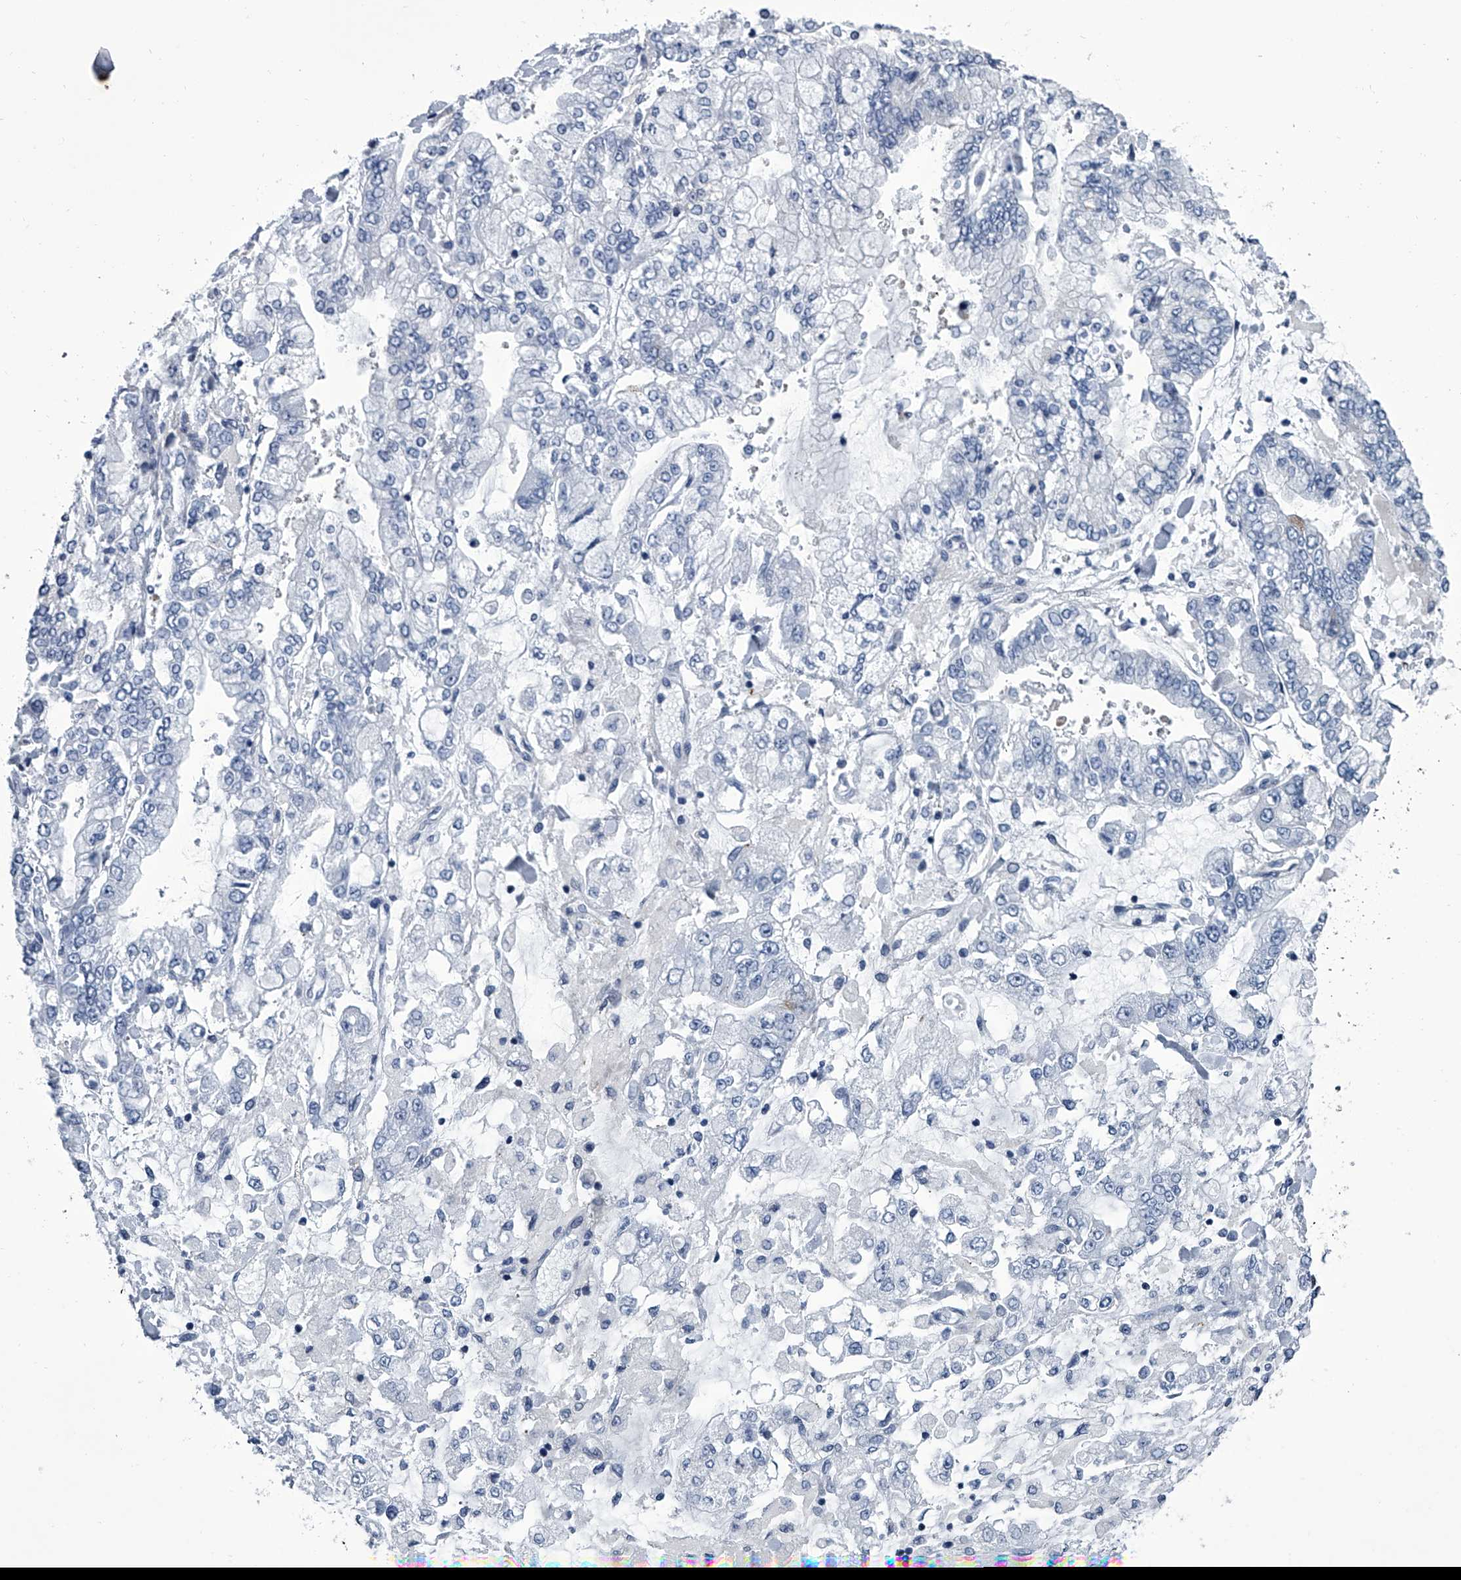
{"staining": {"intensity": "negative", "quantity": "none", "location": "none"}, "tissue": "stomach cancer", "cell_type": "Tumor cells", "image_type": "cancer", "snomed": [{"axis": "morphology", "description": "Normal tissue, NOS"}, {"axis": "morphology", "description": "Adenocarcinoma, NOS"}, {"axis": "topography", "description": "Stomach, upper"}, {"axis": "topography", "description": "Stomach"}], "caption": "An immunohistochemistry micrograph of stomach cancer is shown. There is no staining in tumor cells of stomach cancer.", "gene": "PPP2R5D", "patient": {"sex": "male", "age": 76}}